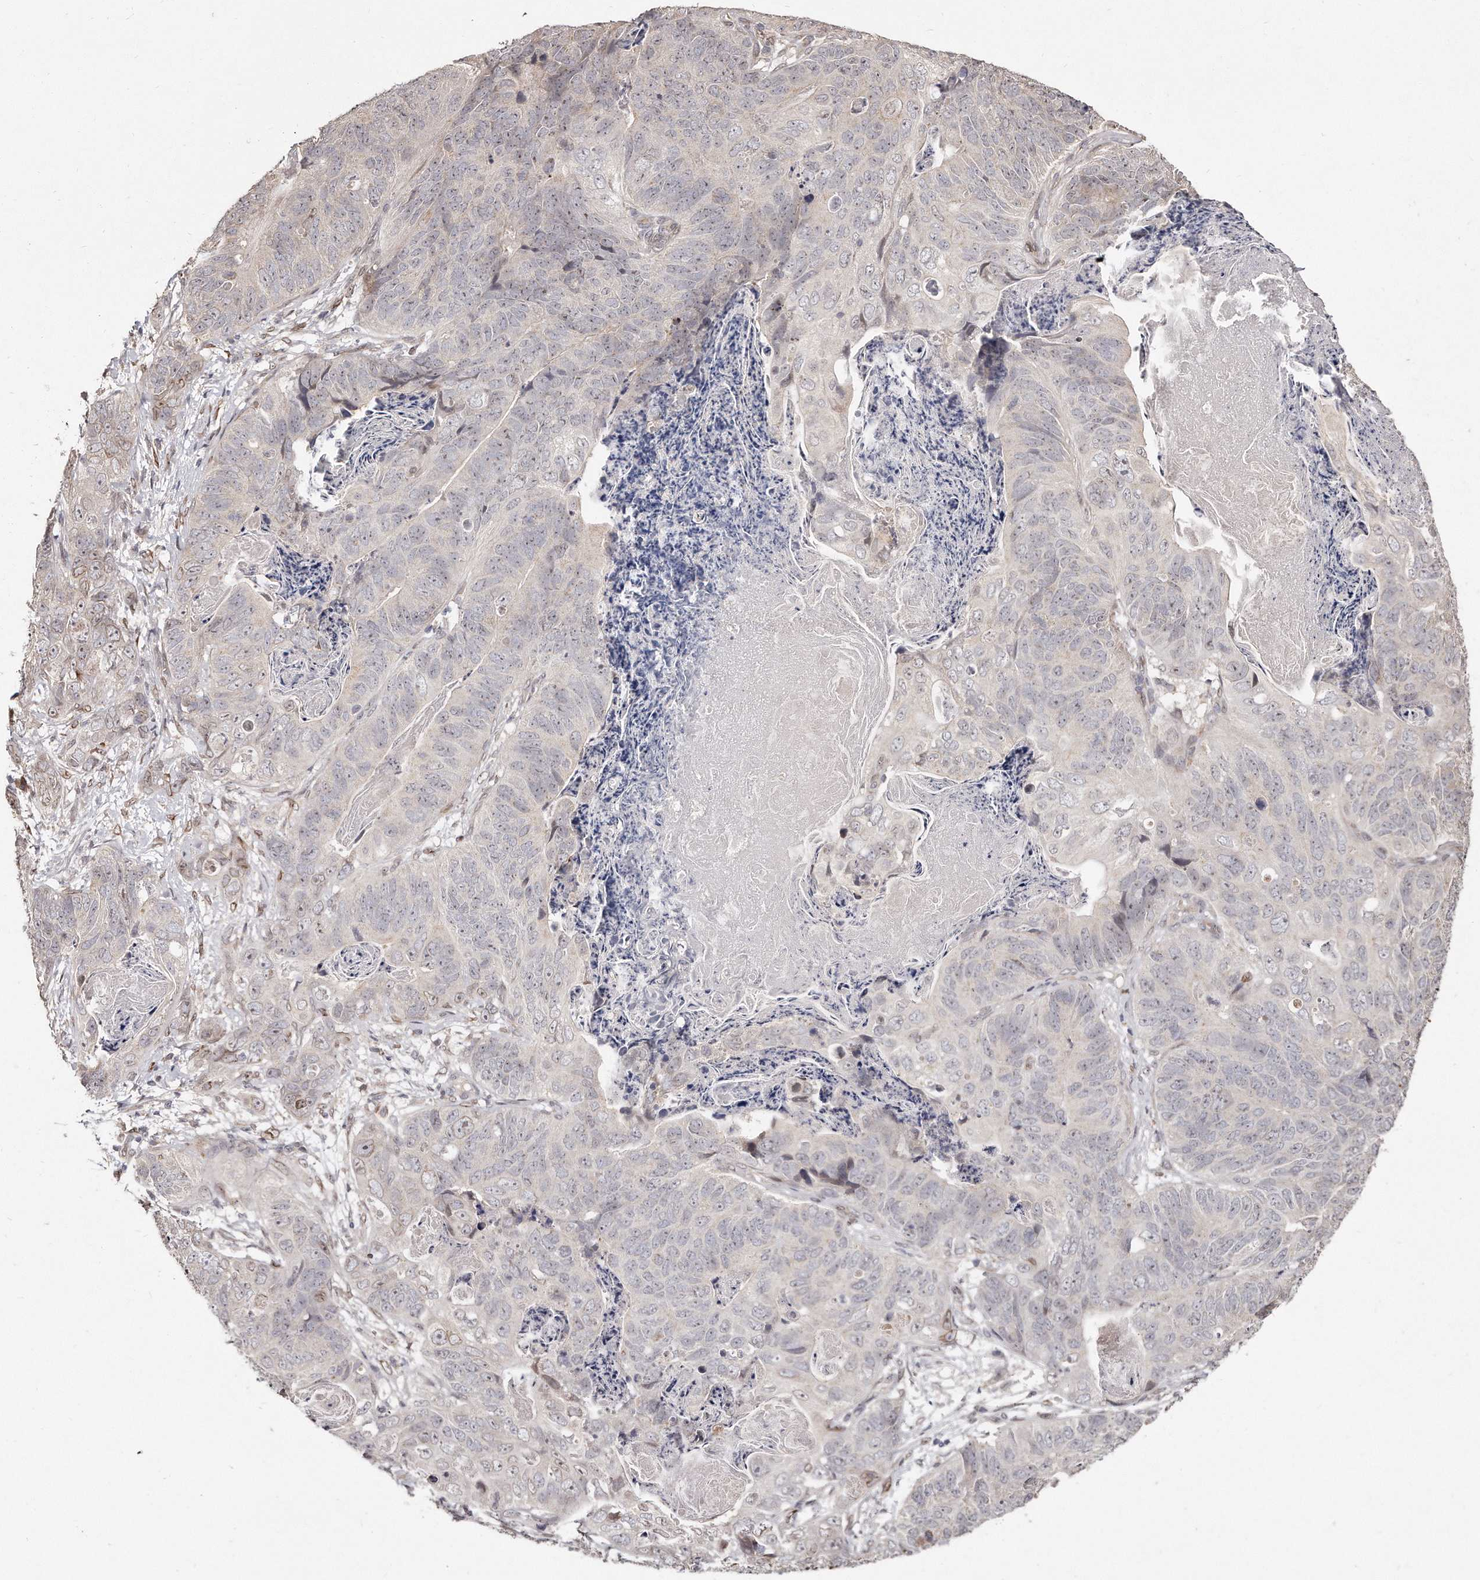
{"staining": {"intensity": "negative", "quantity": "none", "location": "none"}, "tissue": "stomach cancer", "cell_type": "Tumor cells", "image_type": "cancer", "snomed": [{"axis": "morphology", "description": "Normal tissue, NOS"}, {"axis": "morphology", "description": "Adenocarcinoma, NOS"}, {"axis": "topography", "description": "Stomach"}], "caption": "Stomach adenocarcinoma was stained to show a protein in brown. There is no significant expression in tumor cells.", "gene": "HASPIN", "patient": {"sex": "female", "age": 89}}